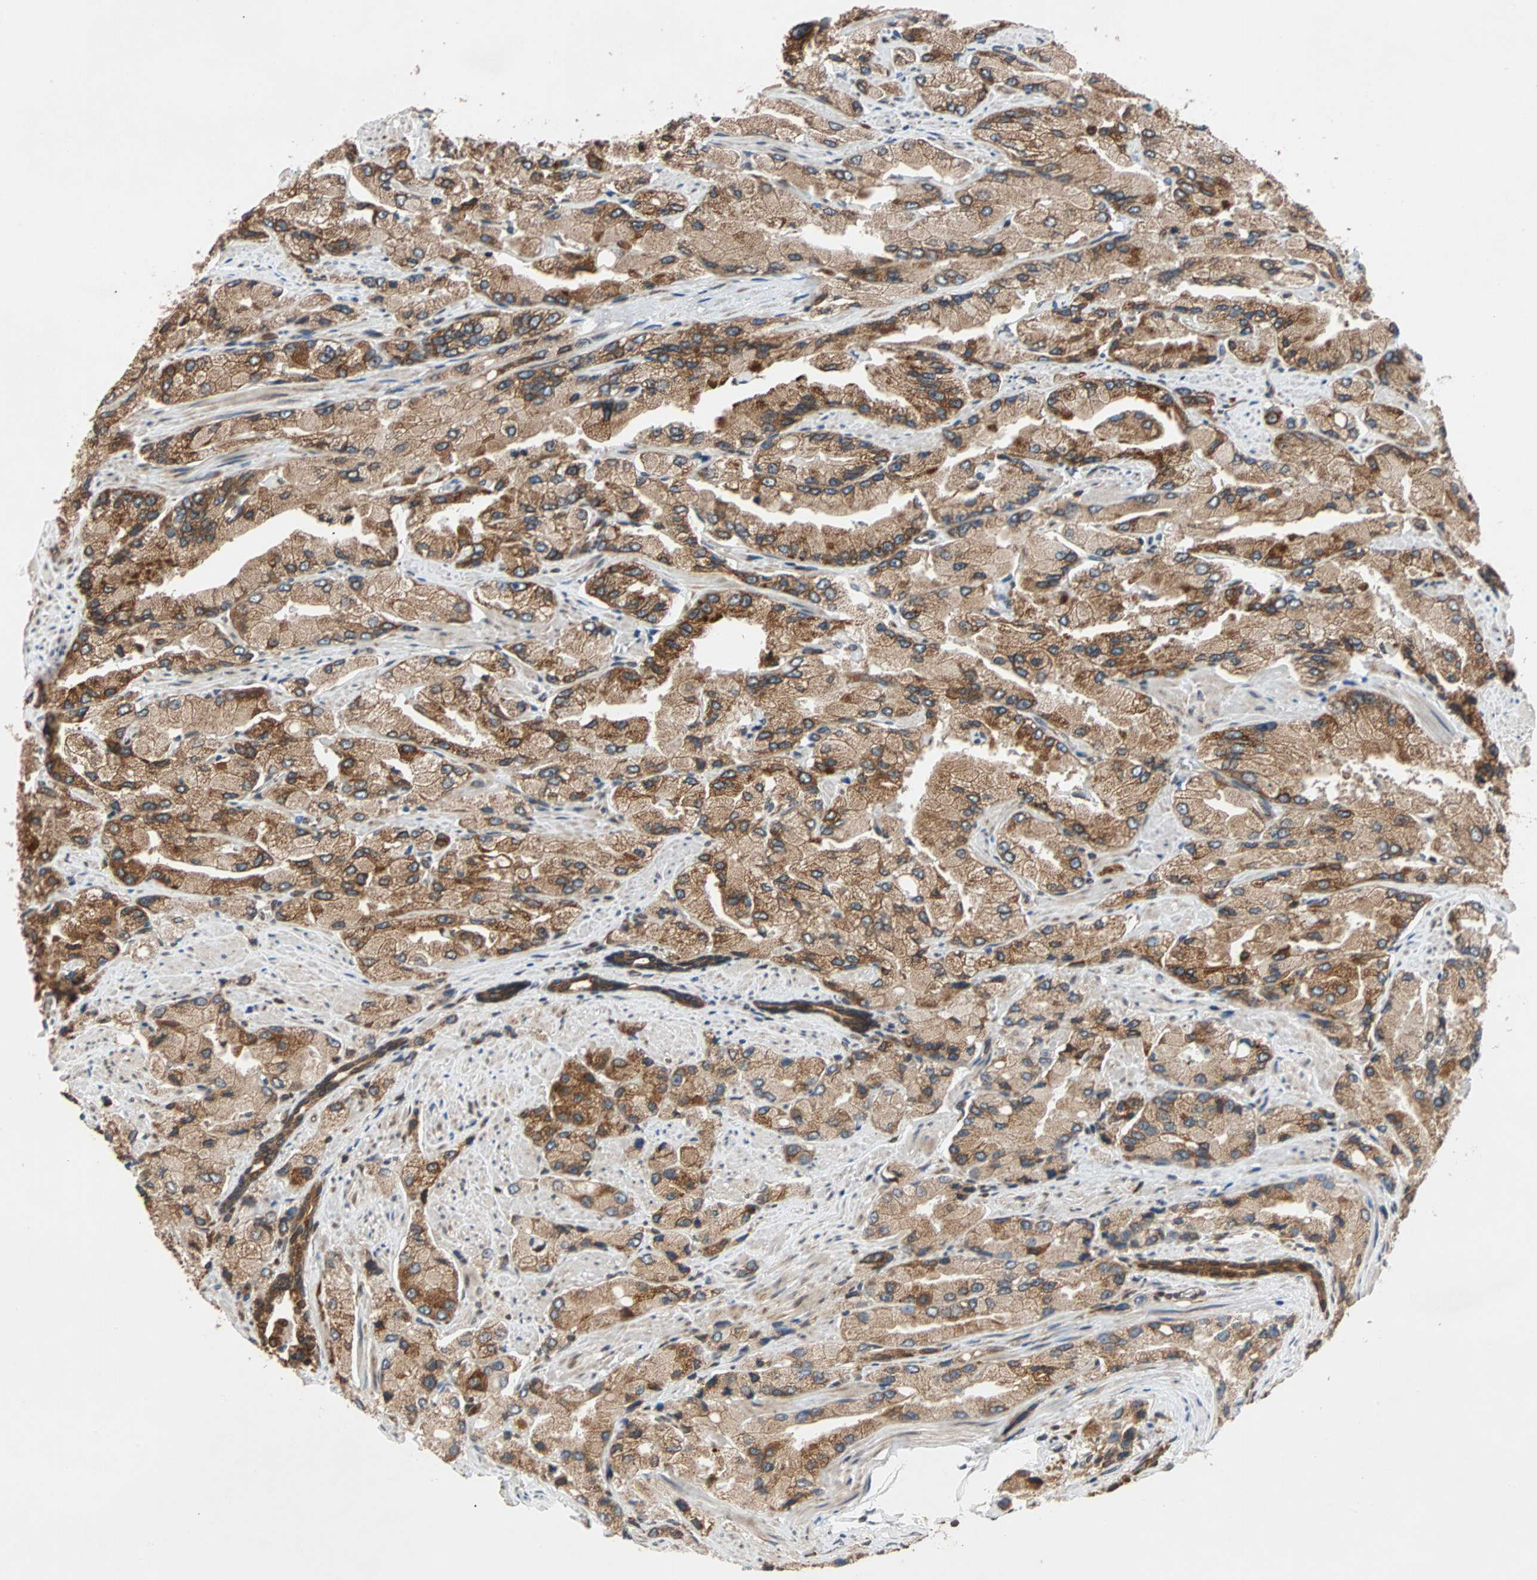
{"staining": {"intensity": "moderate", "quantity": ">75%", "location": "cytoplasmic/membranous"}, "tissue": "prostate cancer", "cell_type": "Tumor cells", "image_type": "cancer", "snomed": [{"axis": "morphology", "description": "Adenocarcinoma, High grade"}, {"axis": "topography", "description": "Prostate"}], "caption": "Brown immunohistochemical staining in prostate cancer shows moderate cytoplasmic/membranous positivity in approximately >75% of tumor cells.", "gene": "AUP1", "patient": {"sex": "male", "age": 58}}